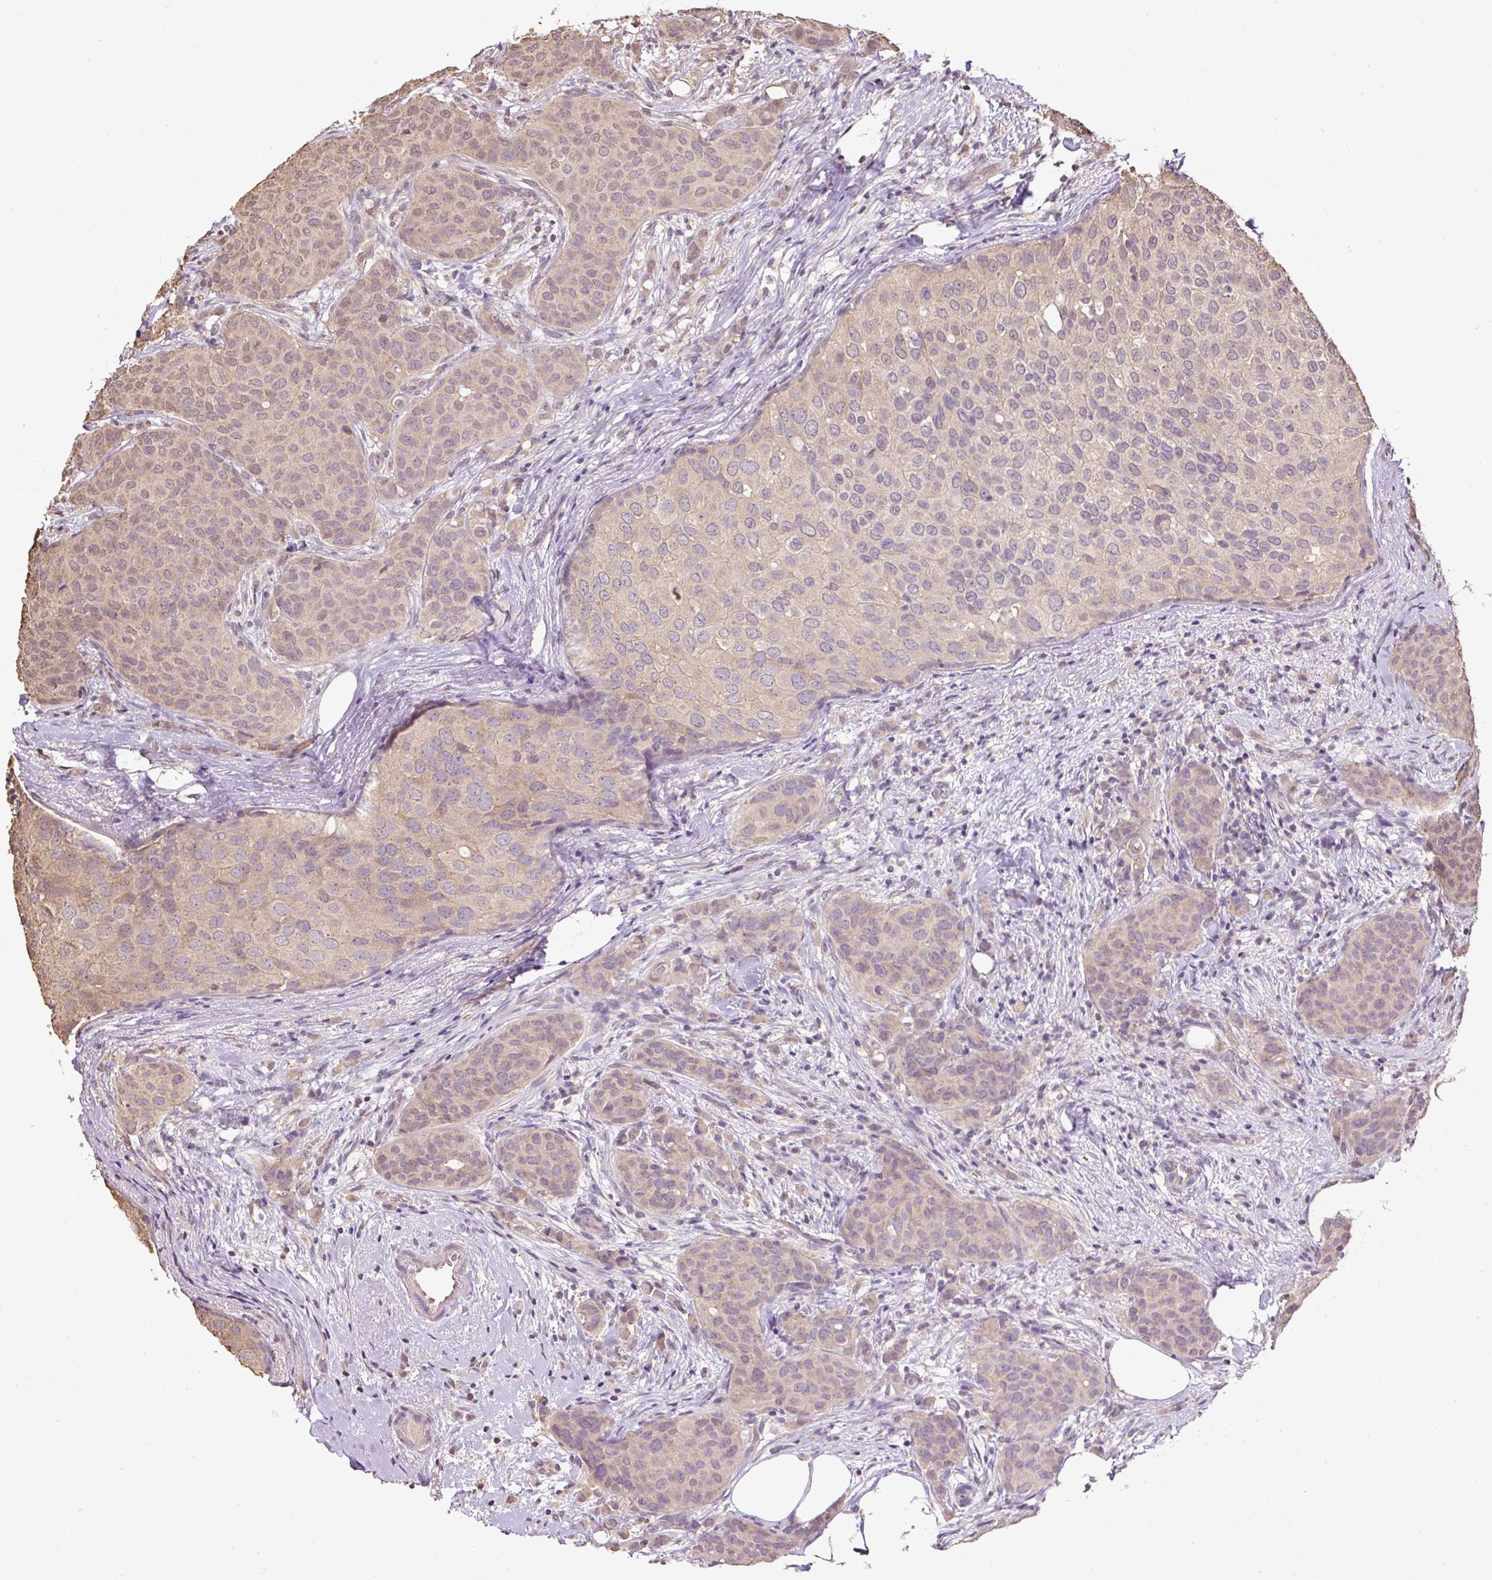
{"staining": {"intensity": "weak", "quantity": ">75%", "location": "cytoplasmic/membranous,nuclear"}, "tissue": "breast cancer", "cell_type": "Tumor cells", "image_type": "cancer", "snomed": [{"axis": "morphology", "description": "Duct carcinoma"}, {"axis": "topography", "description": "Breast"}], "caption": "Tumor cells display low levels of weak cytoplasmic/membranous and nuclear staining in about >75% of cells in breast cancer. (brown staining indicates protein expression, while blue staining denotes nuclei).", "gene": "TMEM170B", "patient": {"sex": "female", "age": 47}}